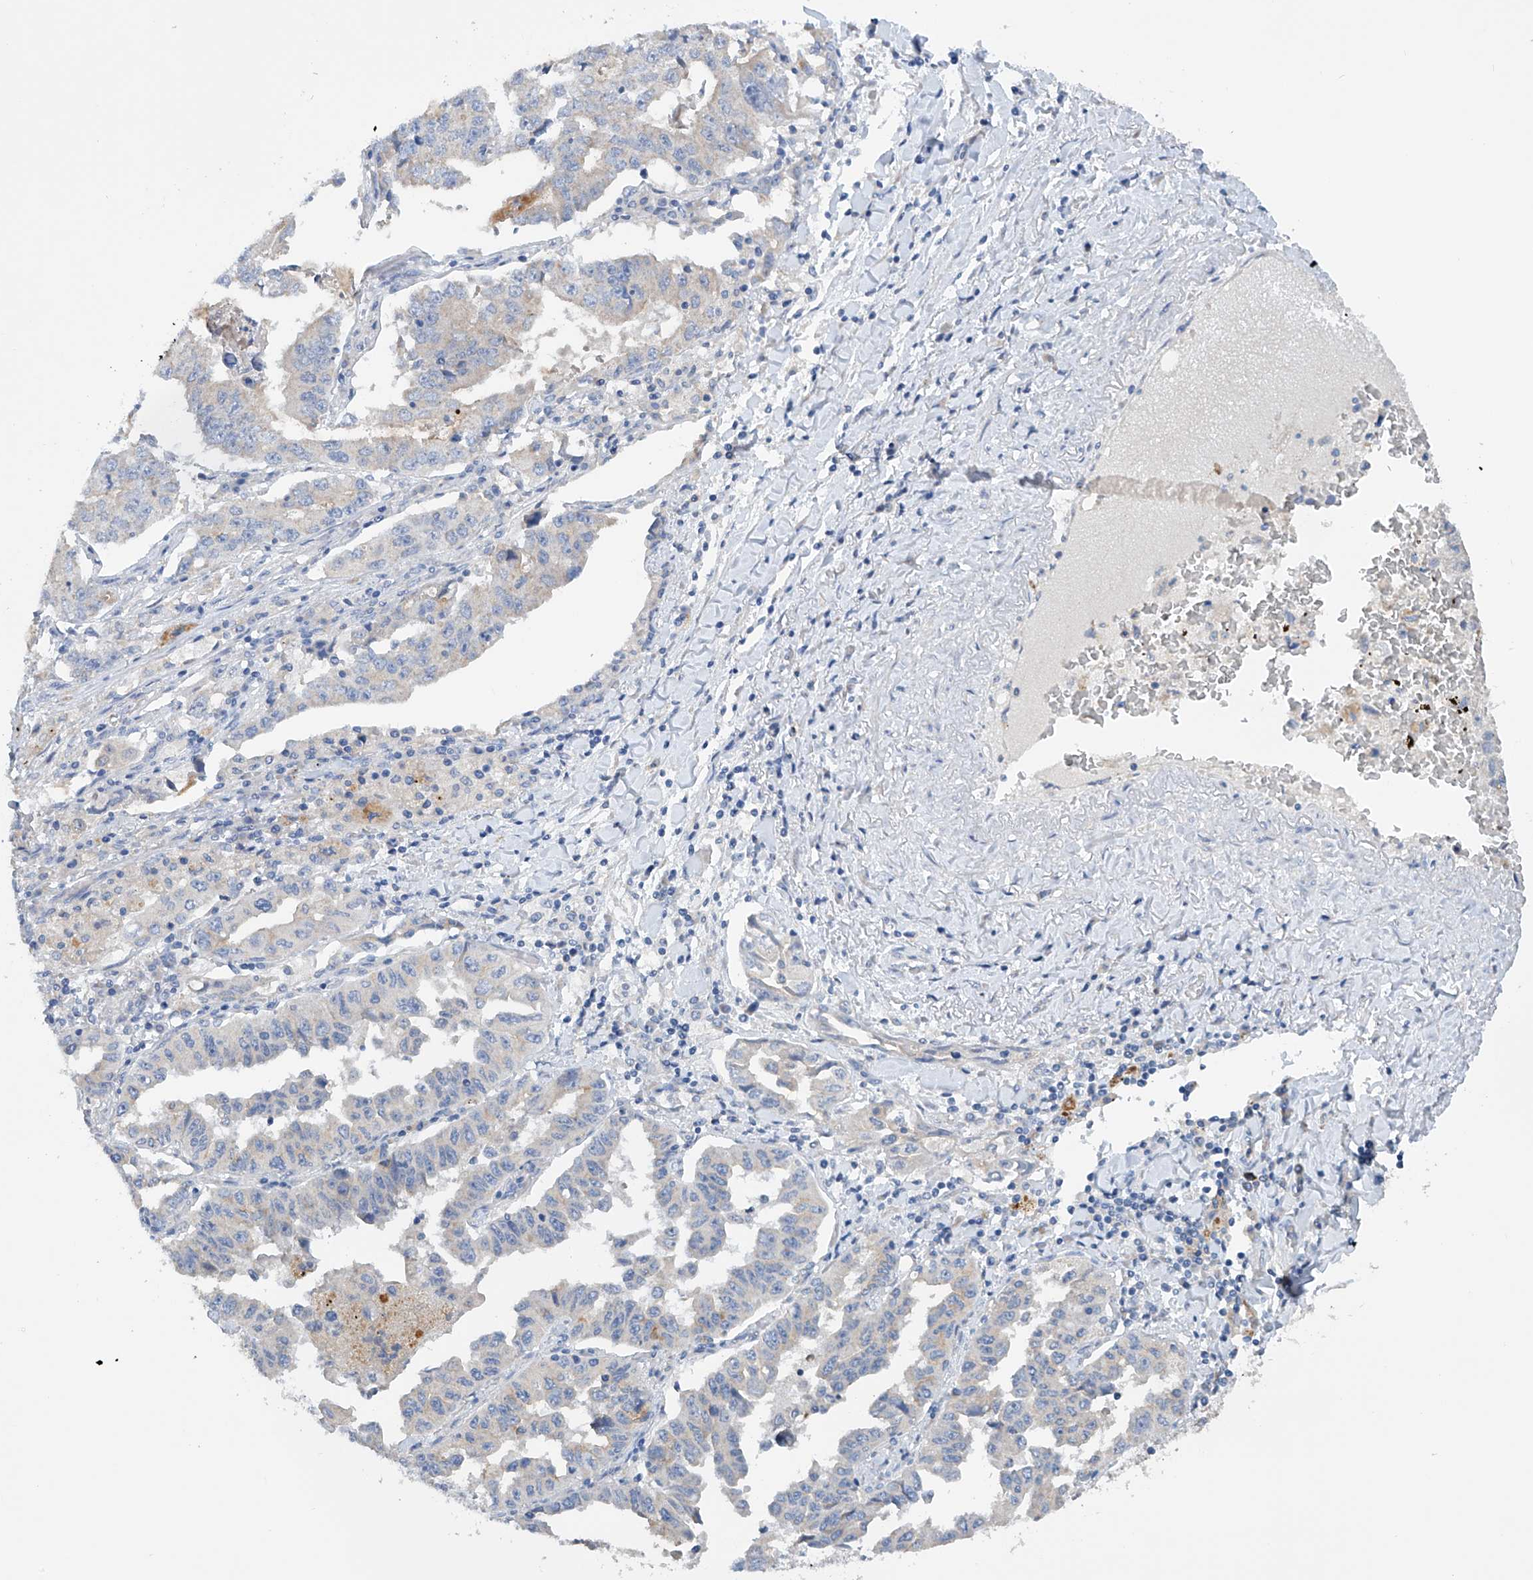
{"staining": {"intensity": "negative", "quantity": "none", "location": "none"}, "tissue": "lung cancer", "cell_type": "Tumor cells", "image_type": "cancer", "snomed": [{"axis": "morphology", "description": "Adenocarcinoma, NOS"}, {"axis": "topography", "description": "Lung"}], "caption": "A photomicrograph of lung cancer (adenocarcinoma) stained for a protein demonstrates no brown staining in tumor cells. (DAB immunohistochemistry (IHC) visualized using brightfield microscopy, high magnification).", "gene": "GPC4", "patient": {"sex": "female", "age": 51}}